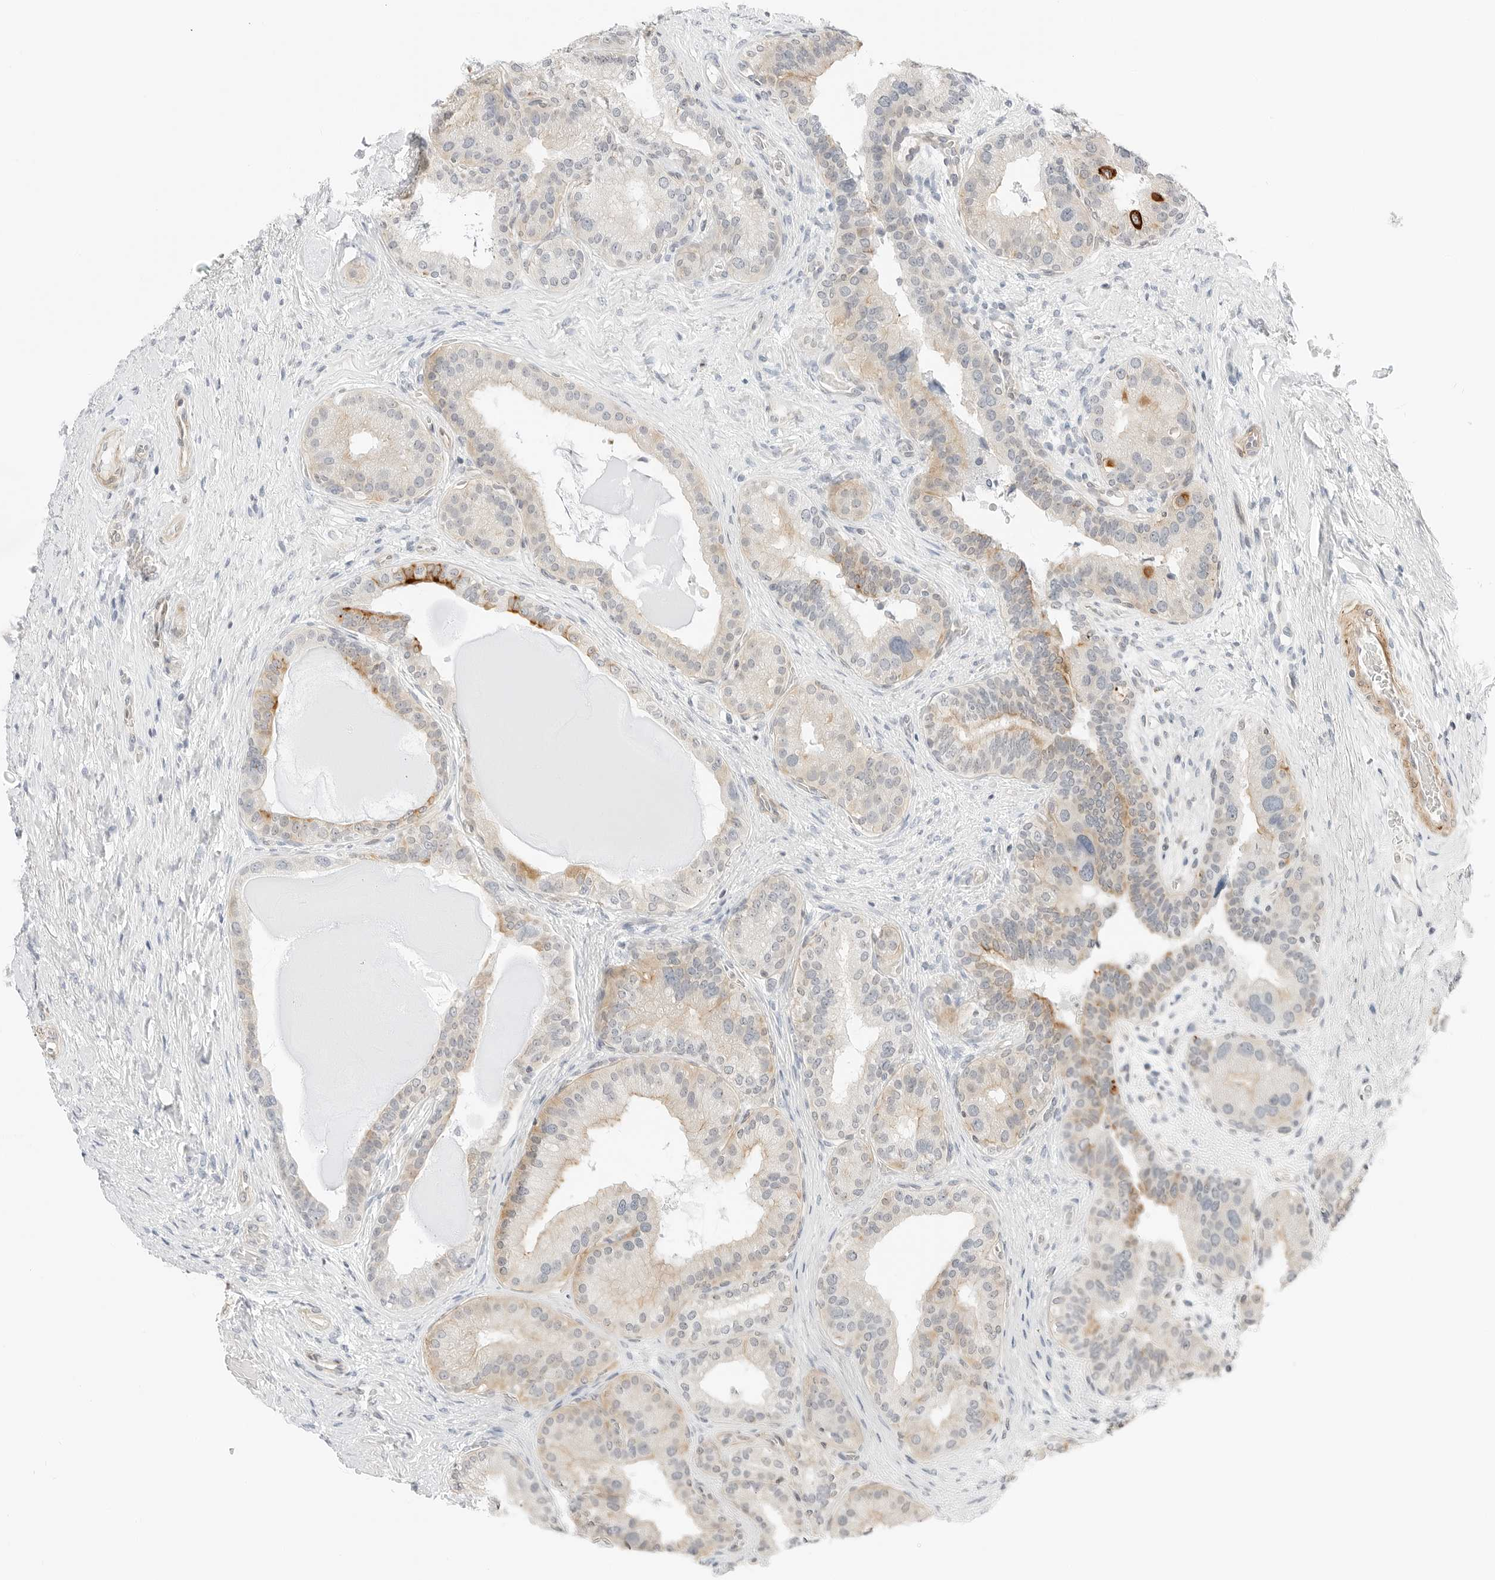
{"staining": {"intensity": "moderate", "quantity": "<25%", "location": "cytoplasmic/membranous"}, "tissue": "prostate cancer", "cell_type": "Tumor cells", "image_type": "cancer", "snomed": [{"axis": "morphology", "description": "Adenocarcinoma, High grade"}, {"axis": "topography", "description": "Prostate"}], "caption": "An image of high-grade adenocarcinoma (prostate) stained for a protein exhibits moderate cytoplasmic/membranous brown staining in tumor cells. Ihc stains the protein of interest in brown and the nuclei are stained blue.", "gene": "IQCC", "patient": {"sex": "male", "age": 56}}